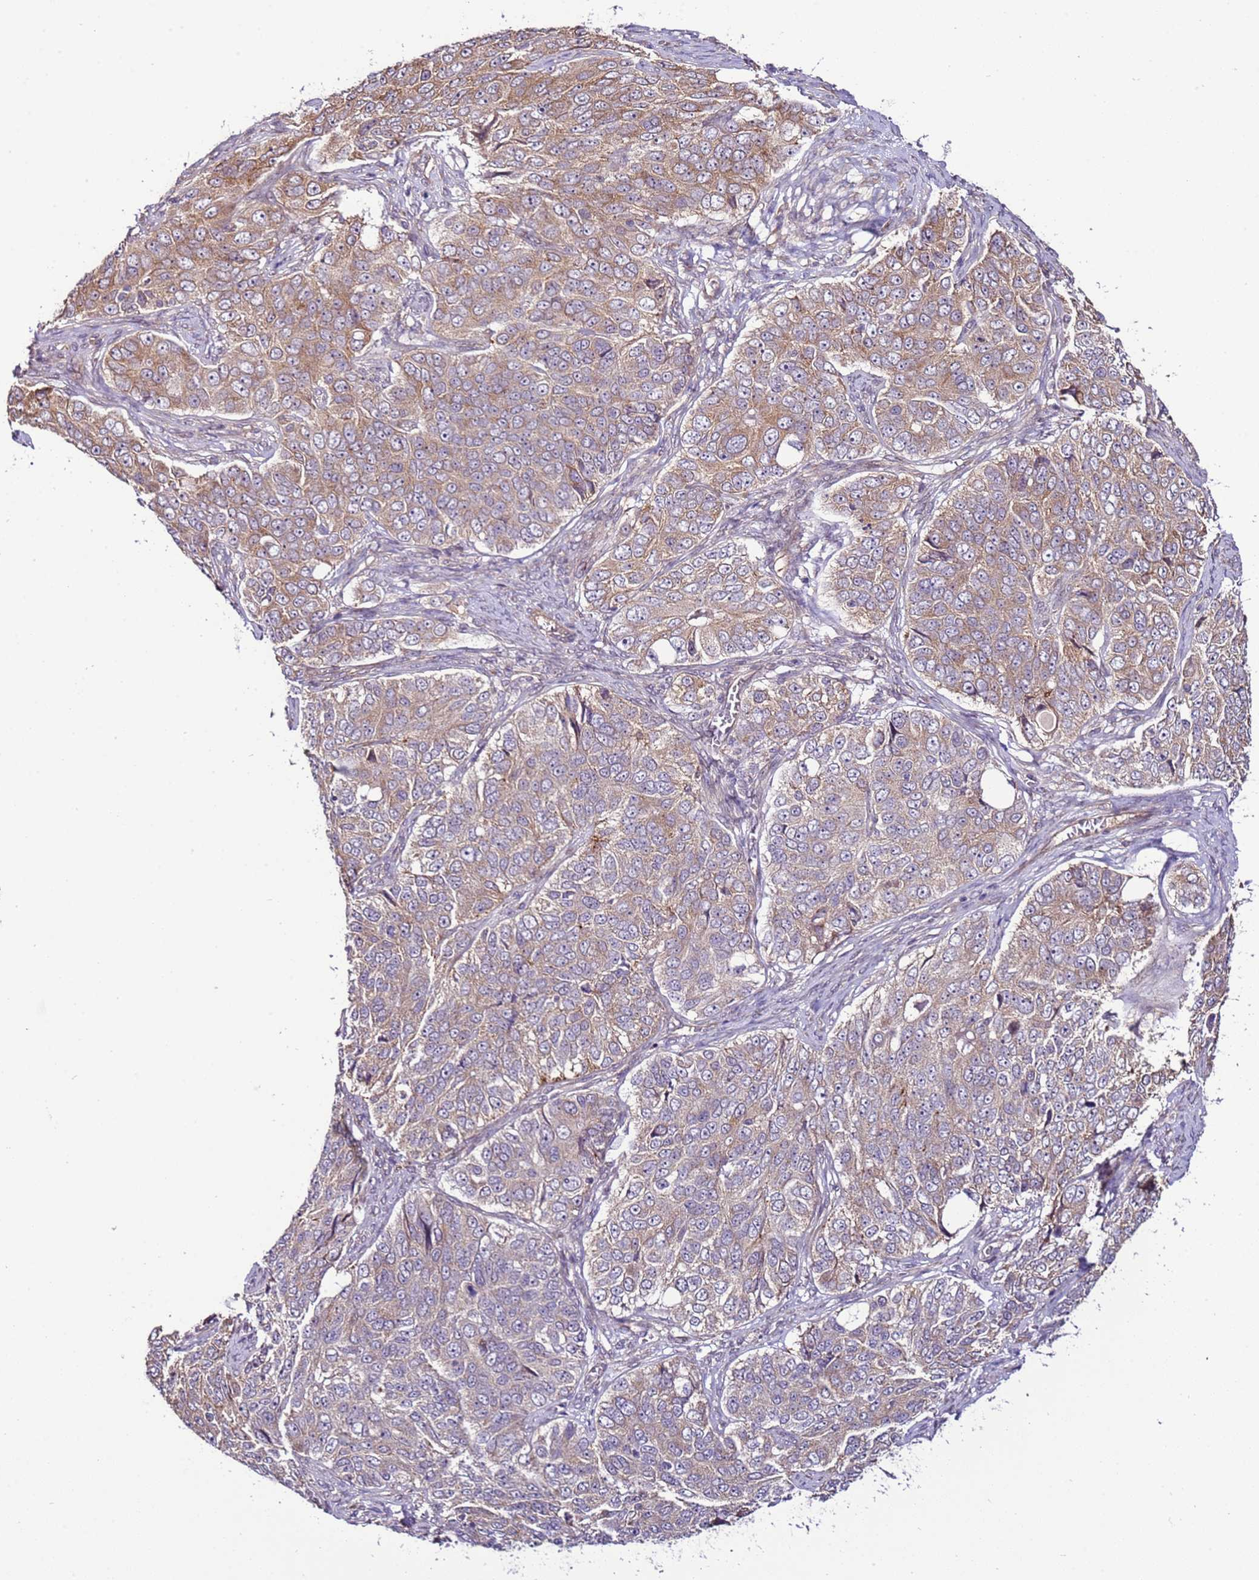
{"staining": {"intensity": "moderate", "quantity": "<25%", "location": "cytoplasmic/membranous"}, "tissue": "ovarian cancer", "cell_type": "Tumor cells", "image_type": "cancer", "snomed": [{"axis": "morphology", "description": "Carcinoma, endometroid"}, {"axis": "topography", "description": "Ovary"}], "caption": "IHC staining of ovarian cancer, which exhibits low levels of moderate cytoplasmic/membranous positivity in approximately <25% of tumor cells indicating moderate cytoplasmic/membranous protein positivity. The staining was performed using DAB (brown) for protein detection and nuclei were counterstained in hematoxylin (blue).", "gene": "SCARA3", "patient": {"sex": "female", "age": 51}}